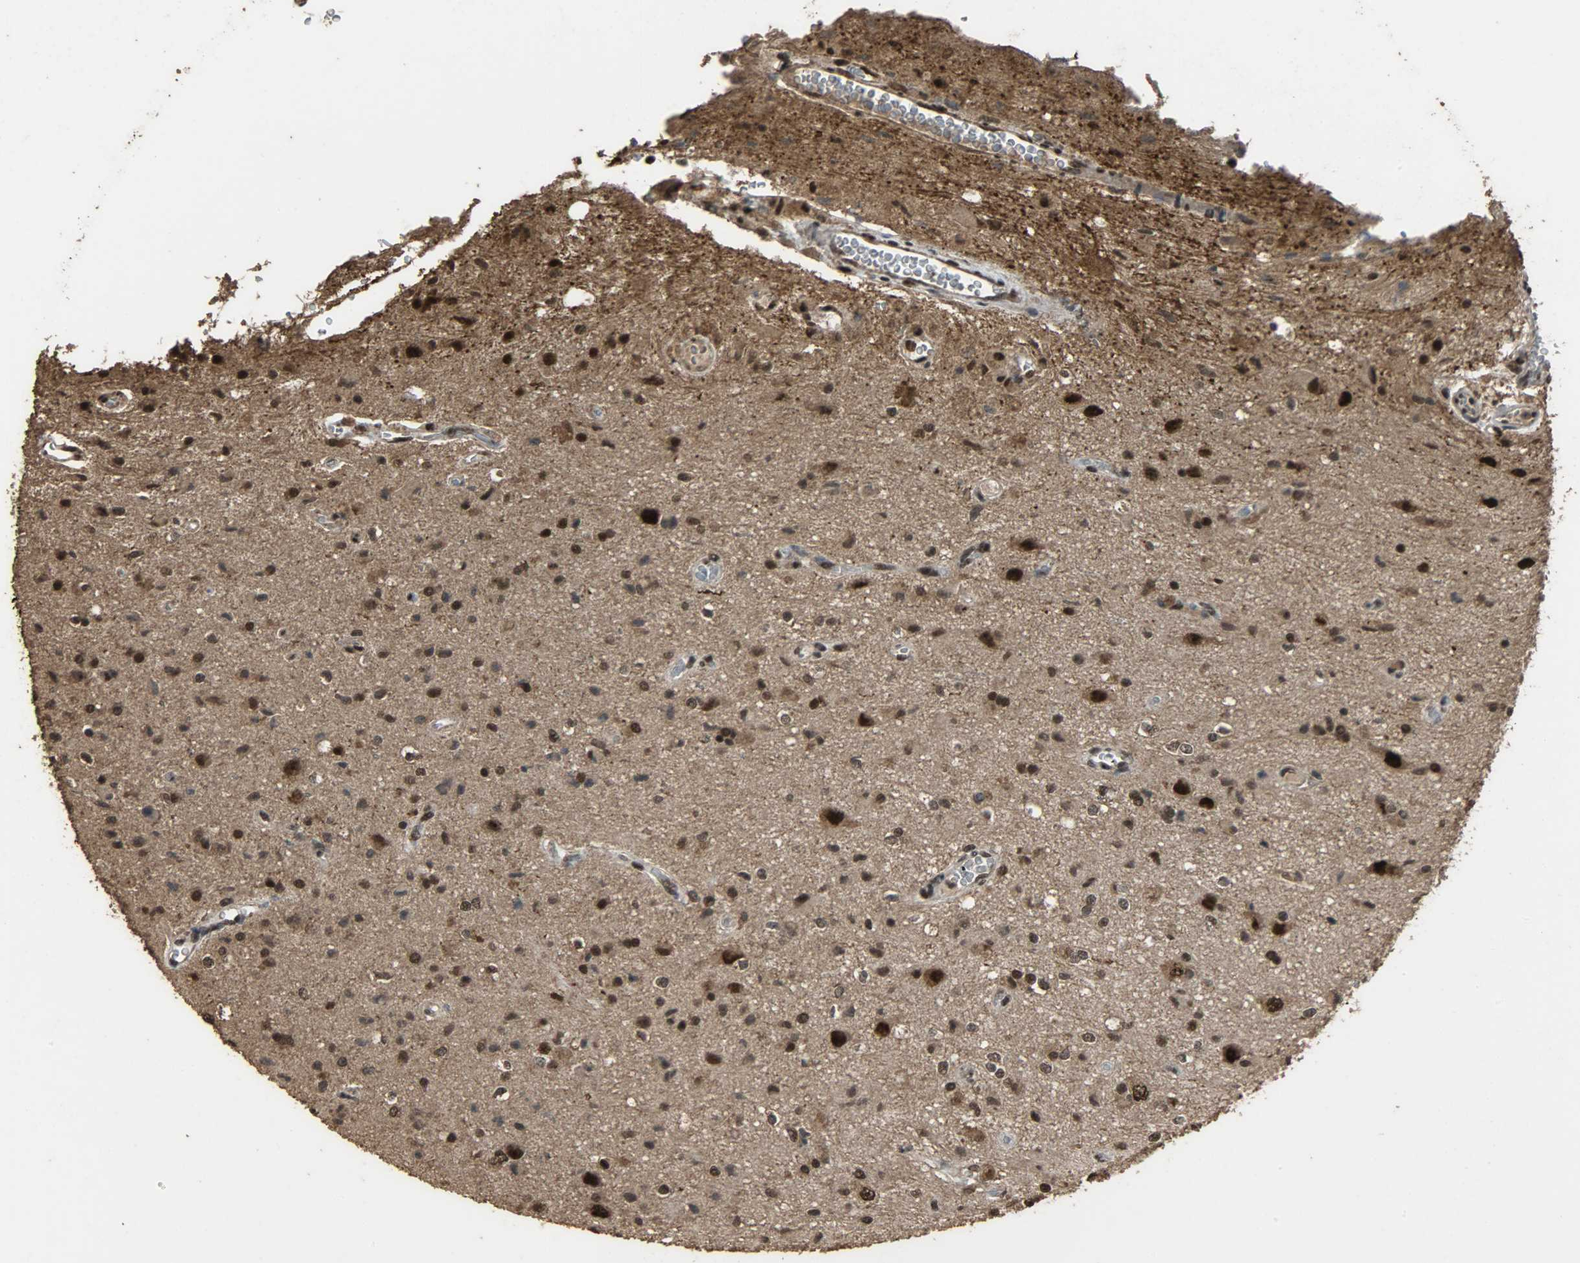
{"staining": {"intensity": "strong", "quantity": ">75%", "location": "cytoplasmic/membranous,nuclear"}, "tissue": "glioma", "cell_type": "Tumor cells", "image_type": "cancer", "snomed": [{"axis": "morphology", "description": "Glioma, malignant, High grade"}, {"axis": "topography", "description": "Brain"}], "caption": "Human malignant high-grade glioma stained with a protein marker shows strong staining in tumor cells.", "gene": "CCNT2", "patient": {"sex": "male", "age": 47}}